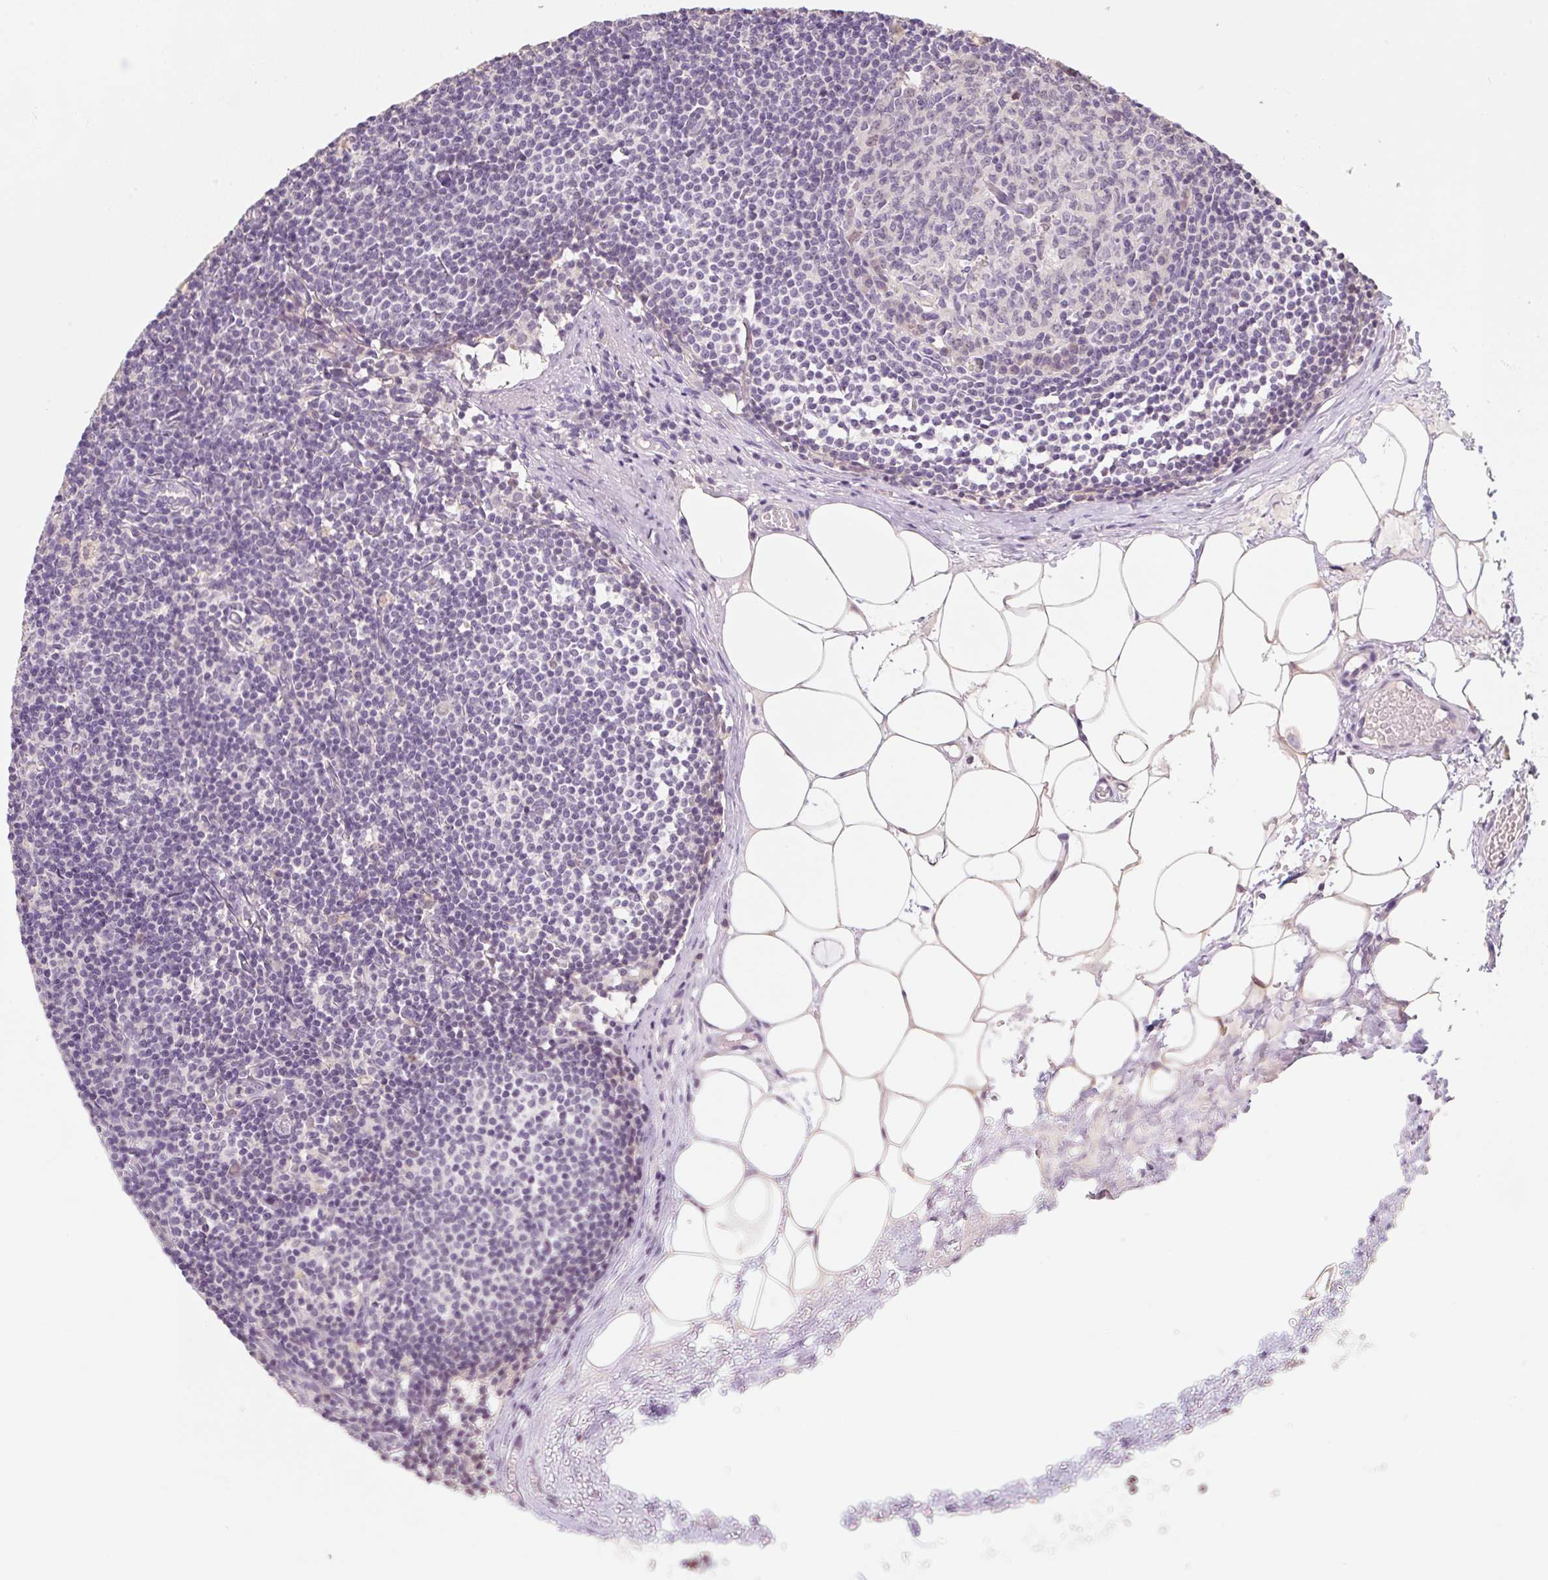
{"staining": {"intensity": "weak", "quantity": "25%-75%", "location": "nuclear"}, "tissue": "lymph node", "cell_type": "Germinal center cells", "image_type": "normal", "snomed": [{"axis": "morphology", "description": "Normal tissue, NOS"}, {"axis": "topography", "description": "Lymph node"}], "caption": "Immunohistochemistry of unremarkable lymph node reveals low levels of weak nuclear staining in approximately 25%-75% of germinal center cells. (Stains: DAB (3,3'-diaminobenzidine) in brown, nuclei in blue, Microscopy: brightfield microscopy at high magnification).", "gene": "MIA2", "patient": {"sex": "male", "age": 49}}